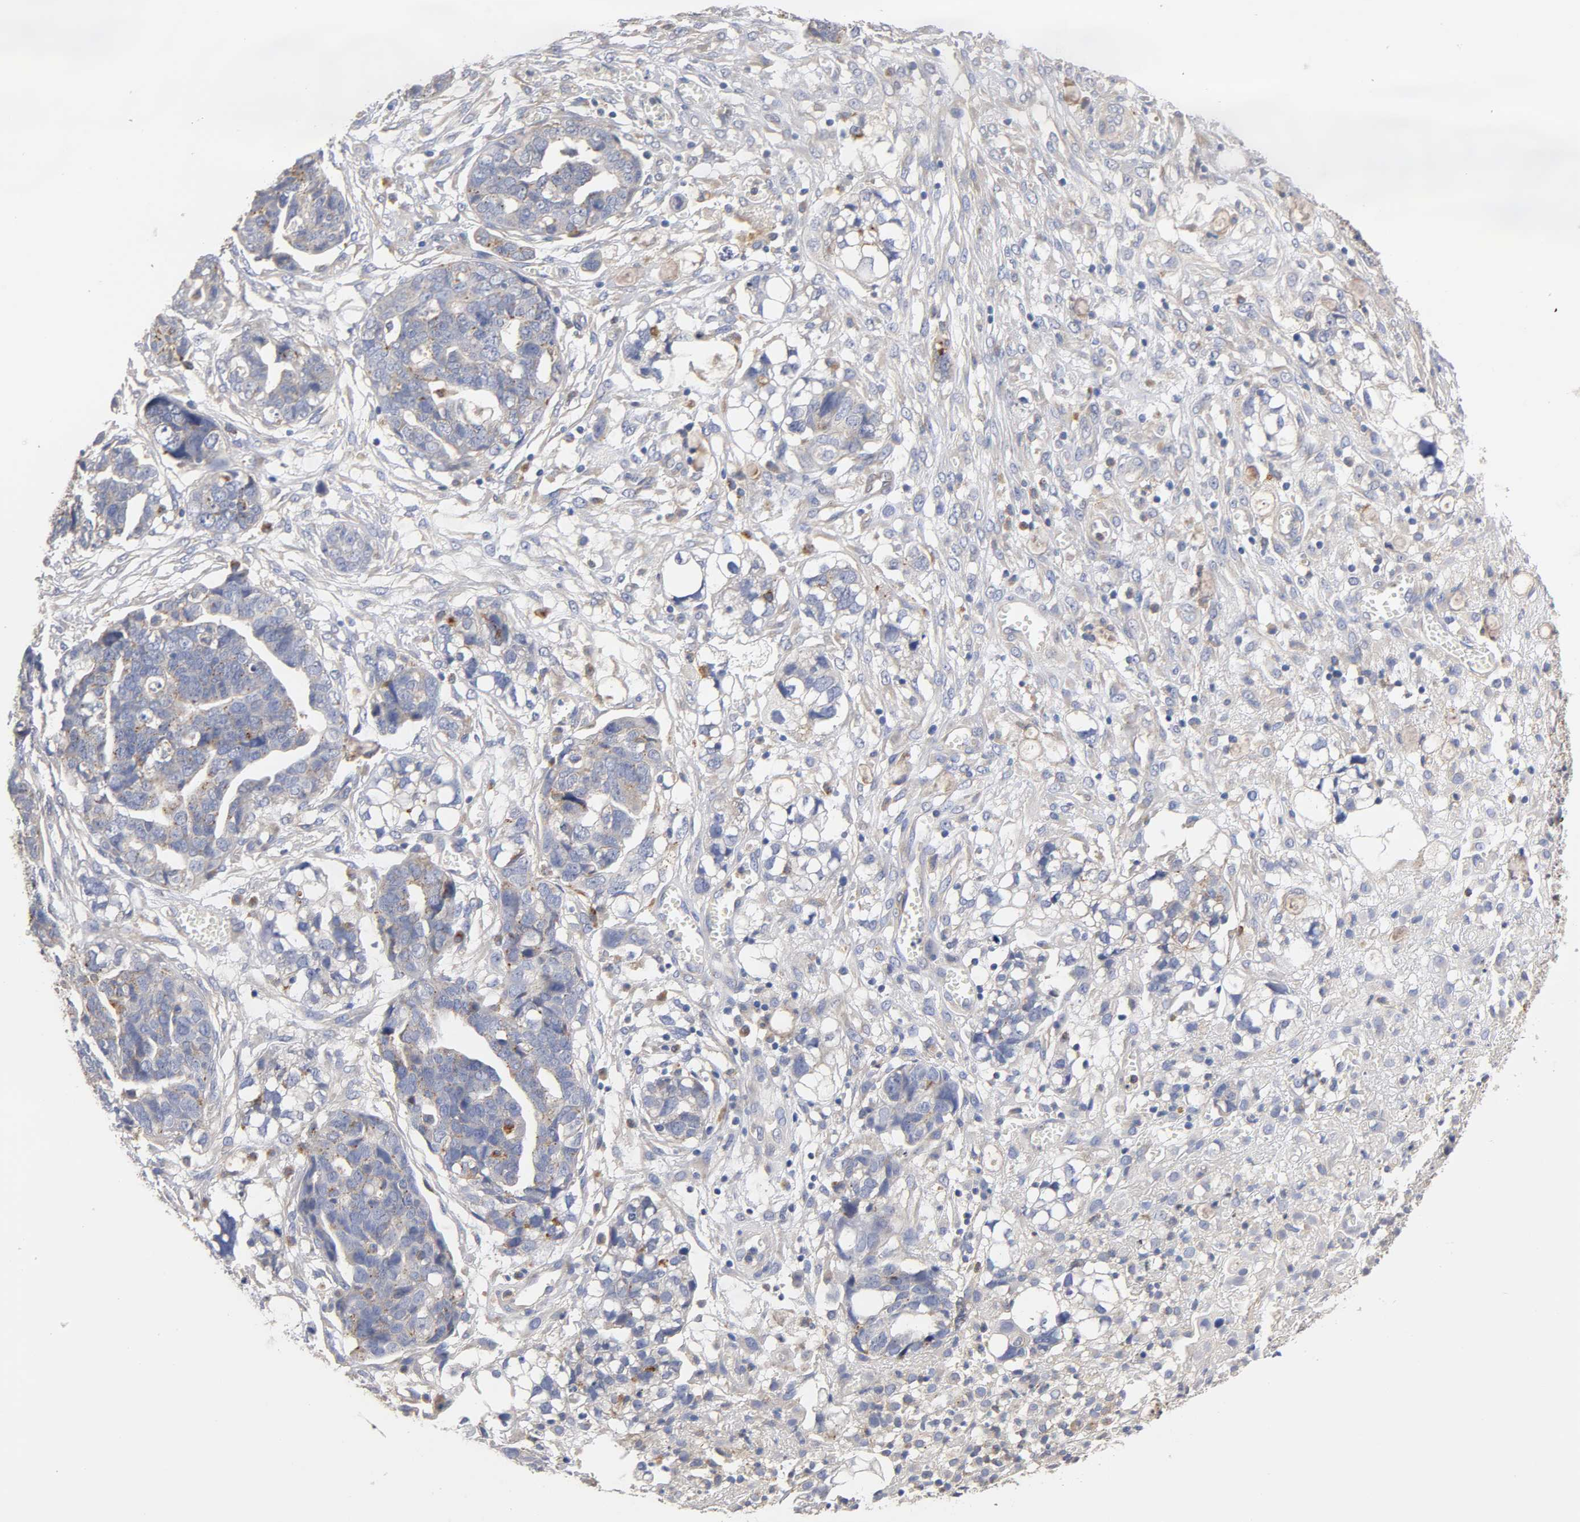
{"staining": {"intensity": "weak", "quantity": "<25%", "location": "cytoplasmic/membranous"}, "tissue": "ovarian cancer", "cell_type": "Tumor cells", "image_type": "cancer", "snomed": [{"axis": "morphology", "description": "Normal tissue, NOS"}, {"axis": "morphology", "description": "Cystadenocarcinoma, serous, NOS"}, {"axis": "topography", "description": "Fallopian tube"}, {"axis": "topography", "description": "Ovary"}], "caption": "Protein analysis of ovarian serous cystadenocarcinoma exhibits no significant expression in tumor cells.", "gene": "SEMA5A", "patient": {"sex": "female", "age": 56}}